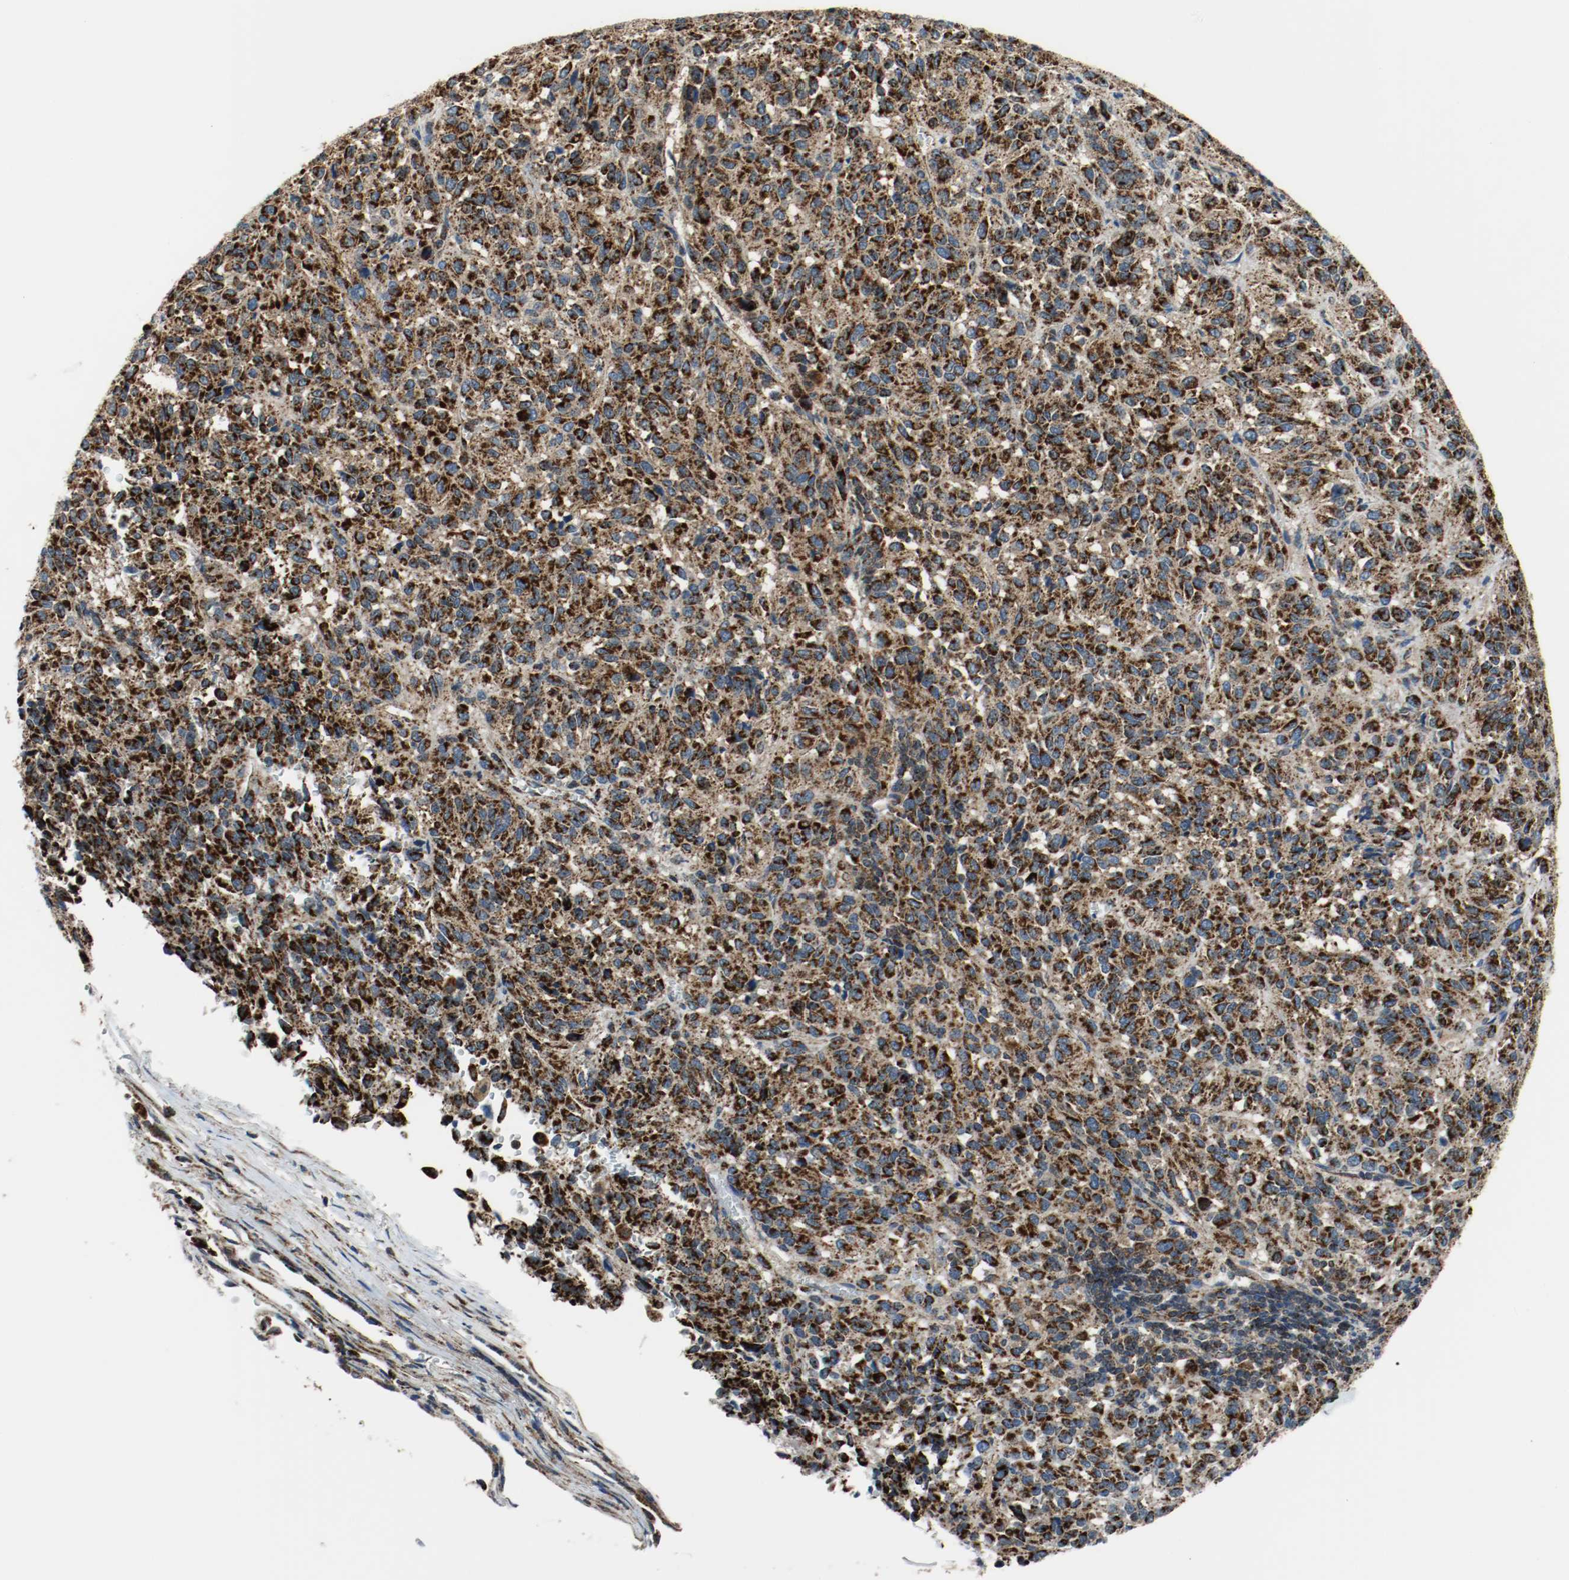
{"staining": {"intensity": "strong", "quantity": ">75%", "location": "cytoplasmic/membranous"}, "tissue": "melanoma", "cell_type": "Tumor cells", "image_type": "cancer", "snomed": [{"axis": "morphology", "description": "Malignant melanoma, Metastatic site"}, {"axis": "topography", "description": "Lung"}], "caption": "Immunohistochemical staining of melanoma shows strong cytoplasmic/membranous protein positivity in about >75% of tumor cells.", "gene": "TXNRD1", "patient": {"sex": "male", "age": 64}}